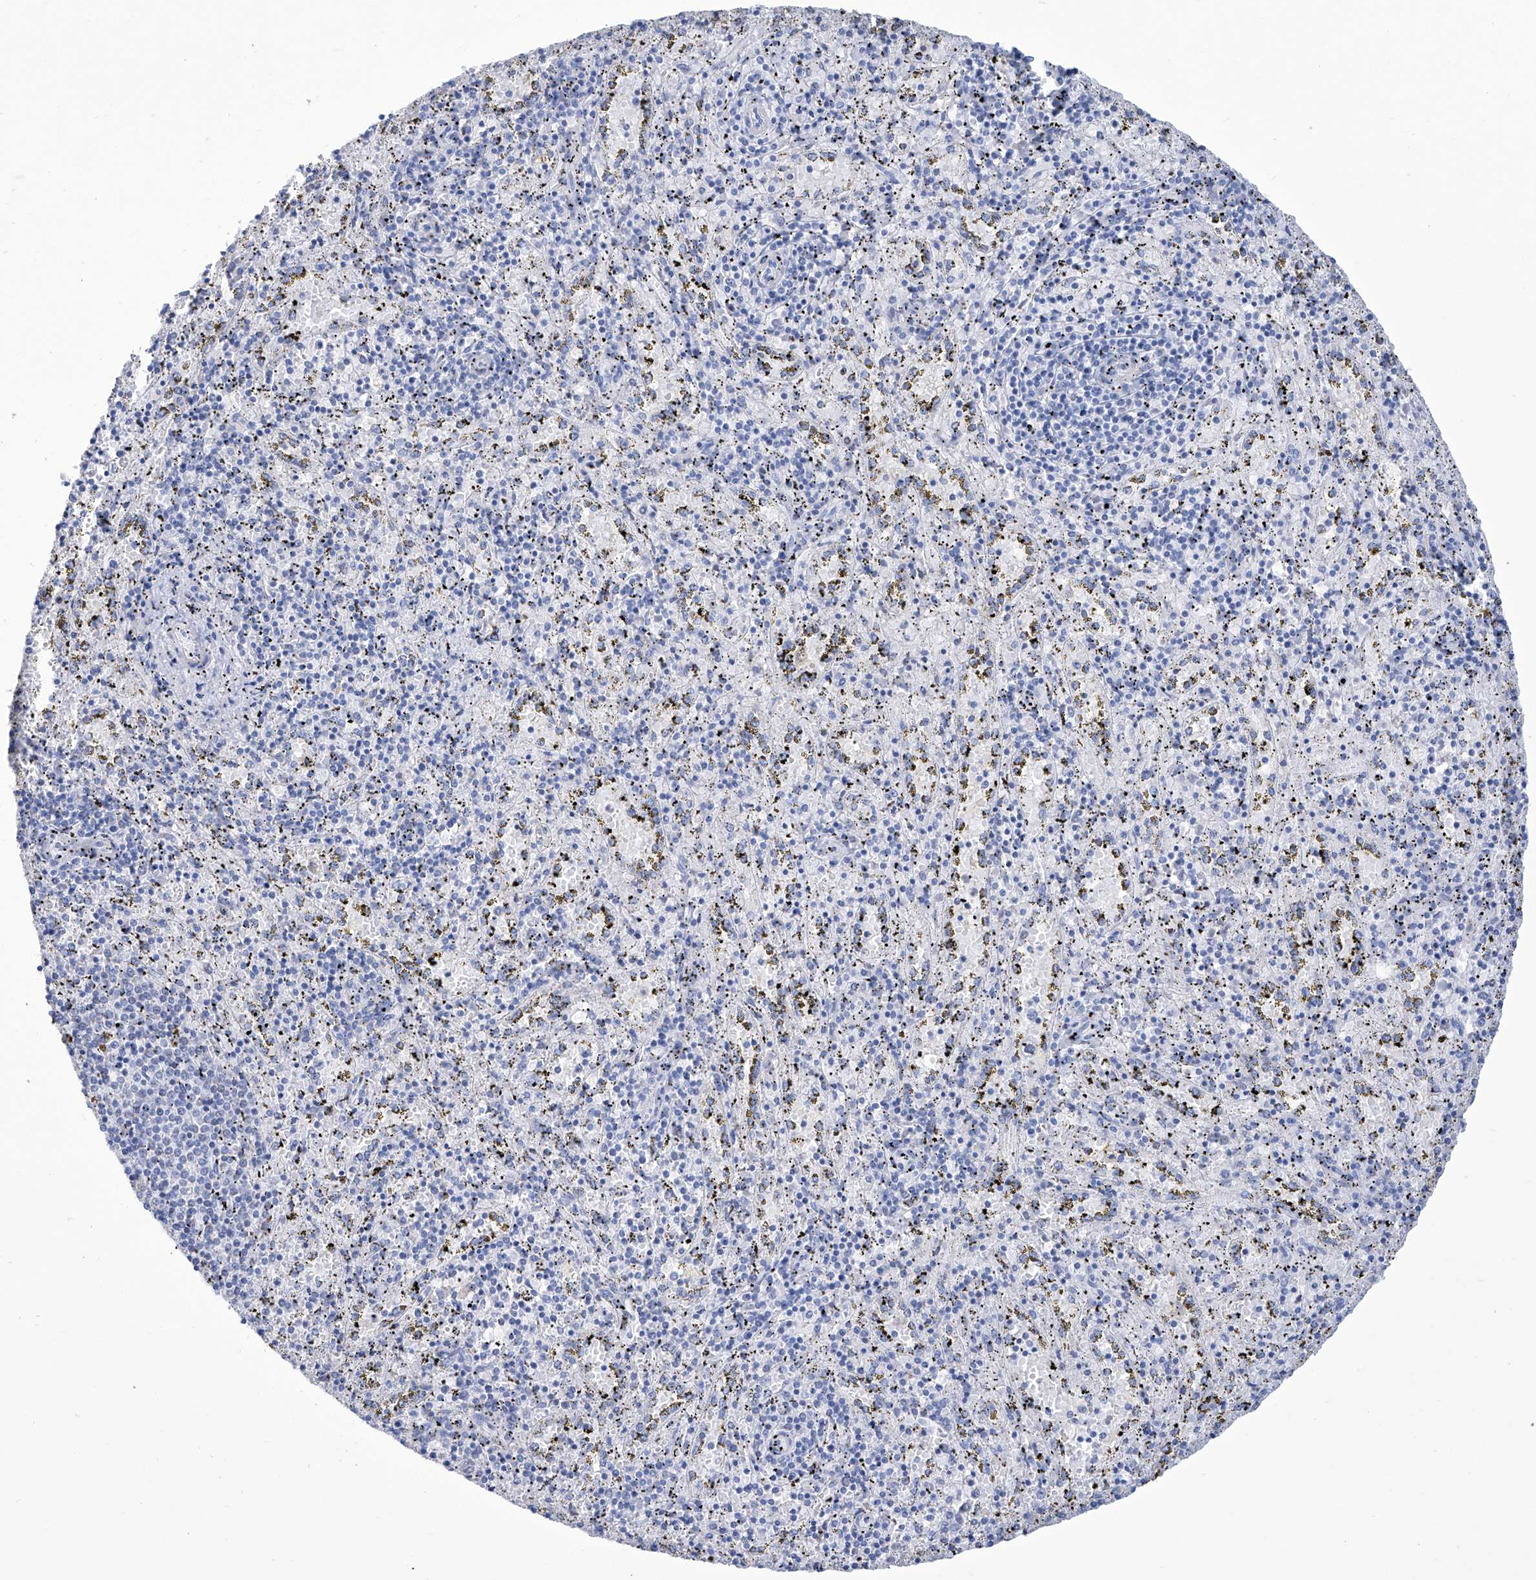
{"staining": {"intensity": "negative", "quantity": "none", "location": "none"}, "tissue": "spleen", "cell_type": "Cells in red pulp", "image_type": "normal", "snomed": [{"axis": "morphology", "description": "Normal tissue, NOS"}, {"axis": "topography", "description": "Spleen"}], "caption": "IHC micrograph of unremarkable human spleen stained for a protein (brown), which exhibits no expression in cells in red pulp.", "gene": "ALDH6A1", "patient": {"sex": "male", "age": 11}}